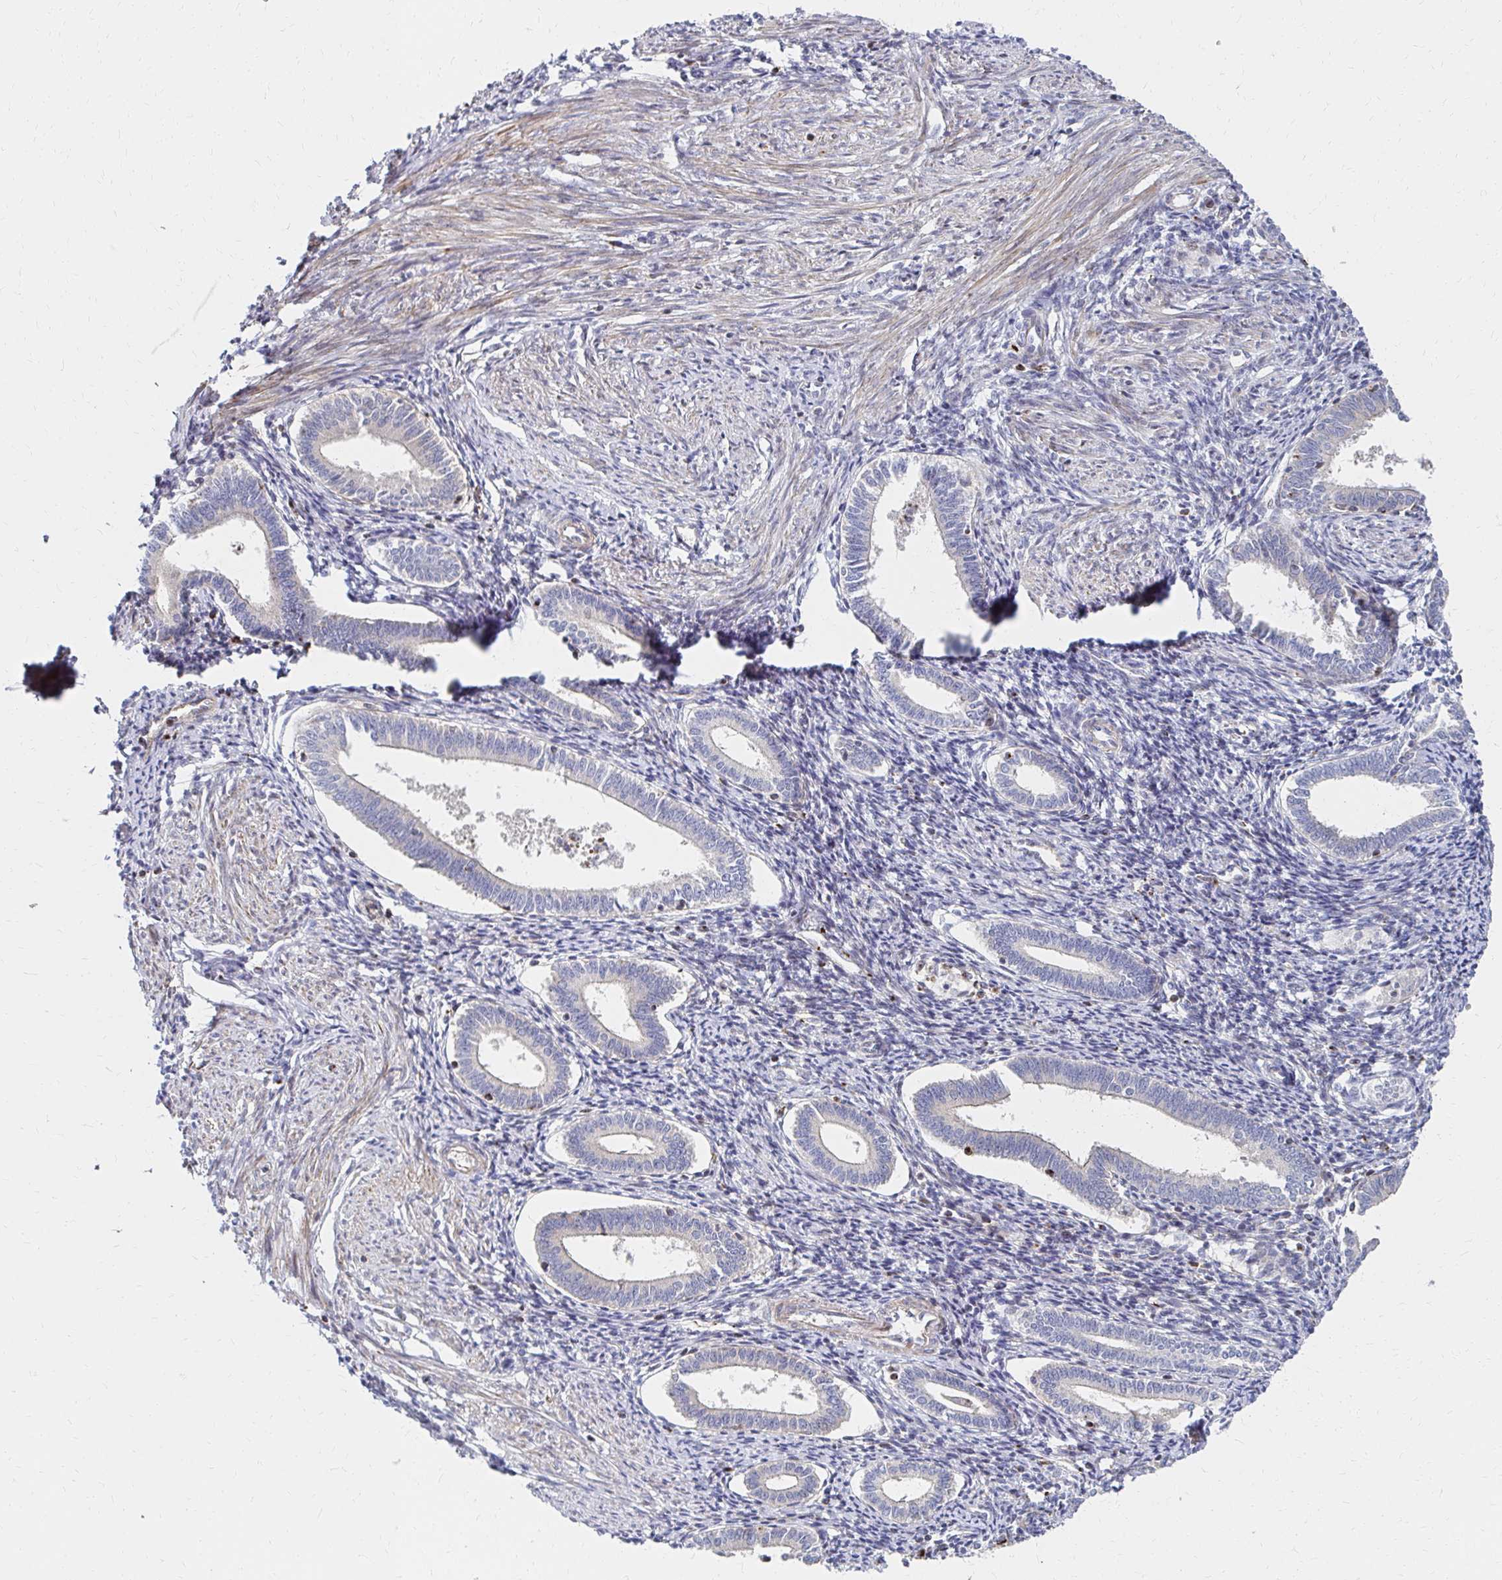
{"staining": {"intensity": "negative", "quantity": "none", "location": "none"}, "tissue": "endometrium", "cell_type": "Cells in endometrial stroma", "image_type": "normal", "snomed": [{"axis": "morphology", "description": "Normal tissue, NOS"}, {"axis": "topography", "description": "Endometrium"}], "caption": "Endometrium stained for a protein using immunohistochemistry (IHC) reveals no positivity cells in endometrial stroma.", "gene": "MAN1A1", "patient": {"sex": "female", "age": 41}}